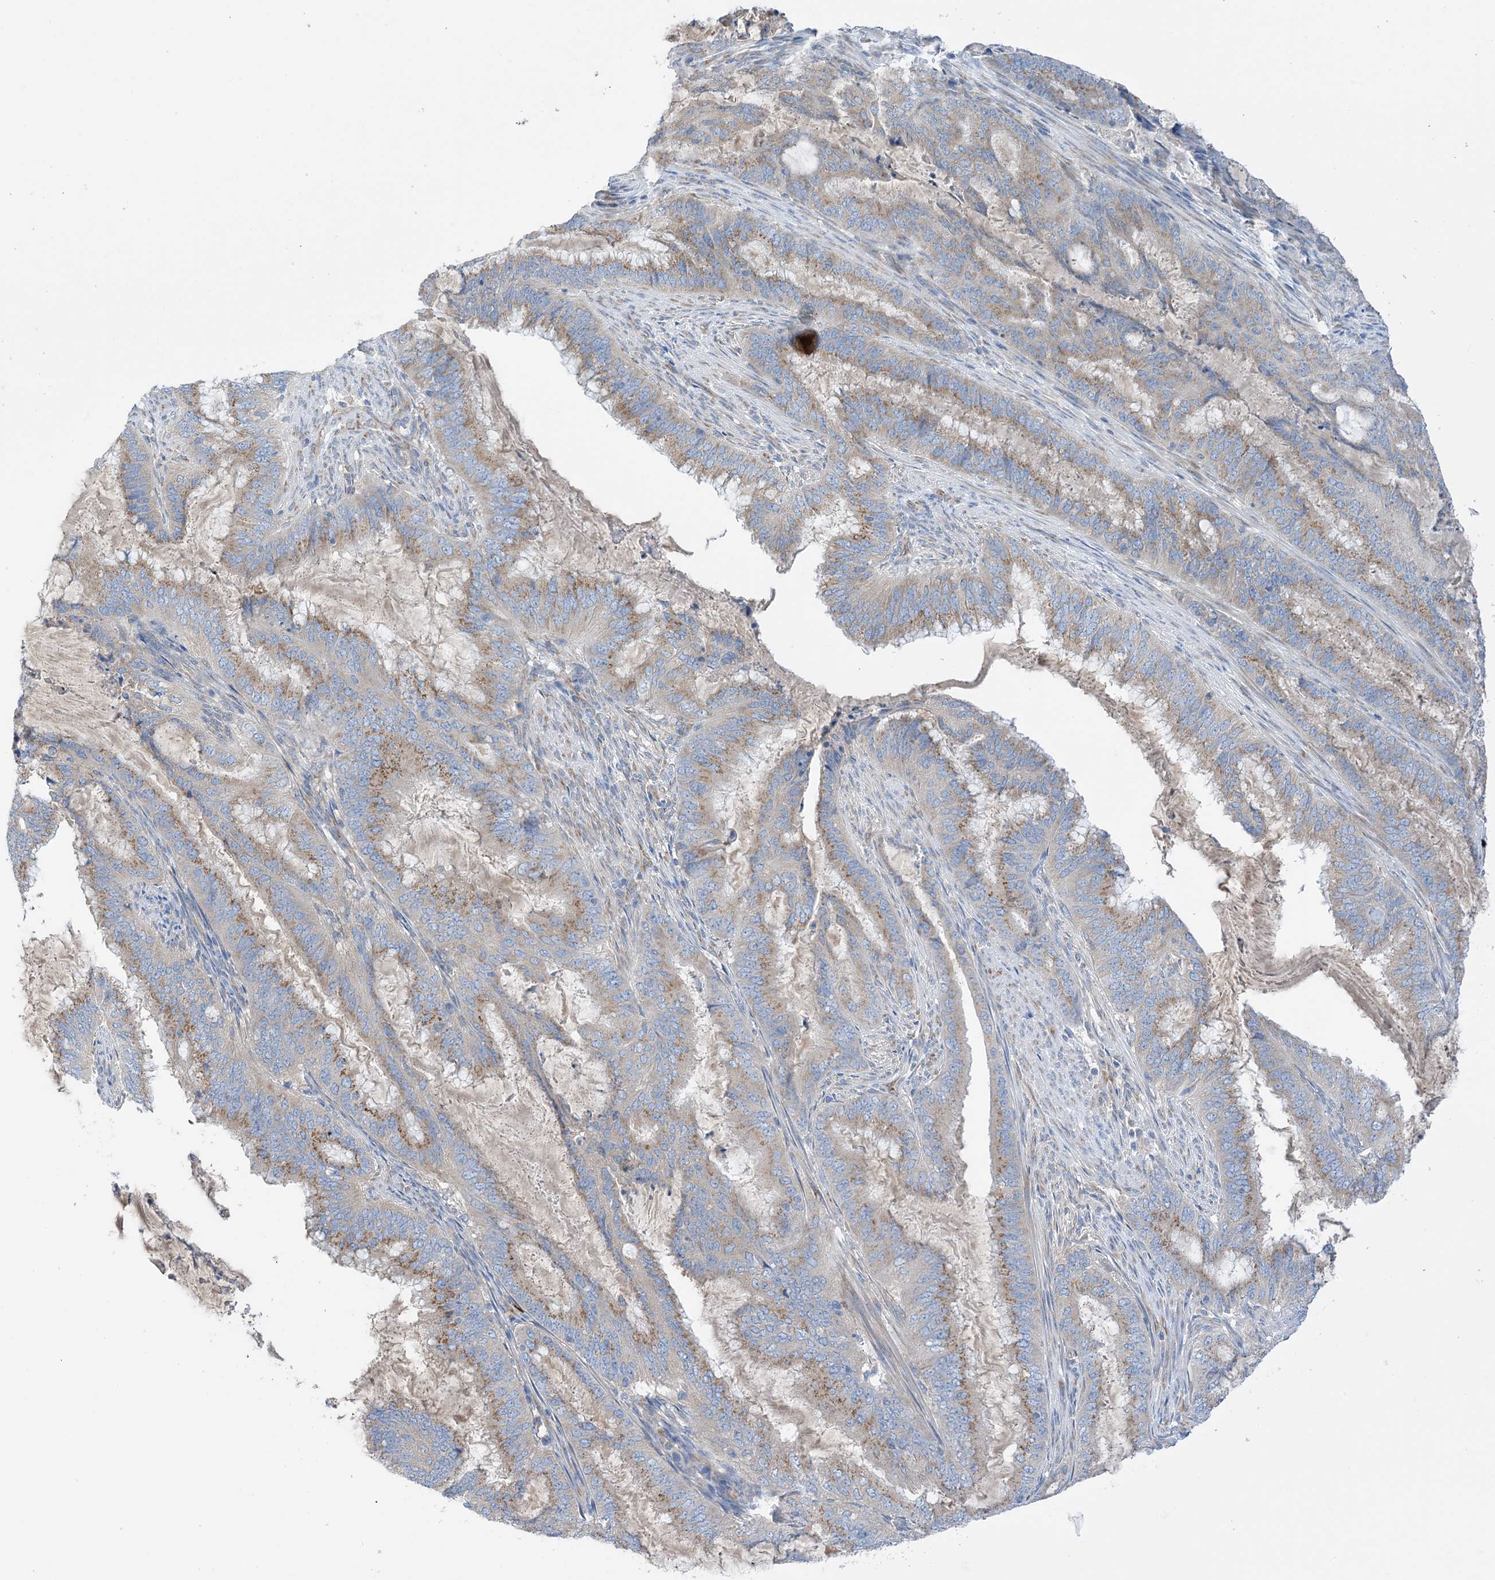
{"staining": {"intensity": "weak", "quantity": "25%-75%", "location": "cytoplasmic/membranous"}, "tissue": "endometrial cancer", "cell_type": "Tumor cells", "image_type": "cancer", "snomed": [{"axis": "morphology", "description": "Adenocarcinoma, NOS"}, {"axis": "topography", "description": "Endometrium"}], "caption": "Endometrial cancer (adenocarcinoma) tissue demonstrates weak cytoplasmic/membranous staining in about 25%-75% of tumor cells, visualized by immunohistochemistry. Nuclei are stained in blue.", "gene": "SLC5A11", "patient": {"sex": "female", "age": 51}}